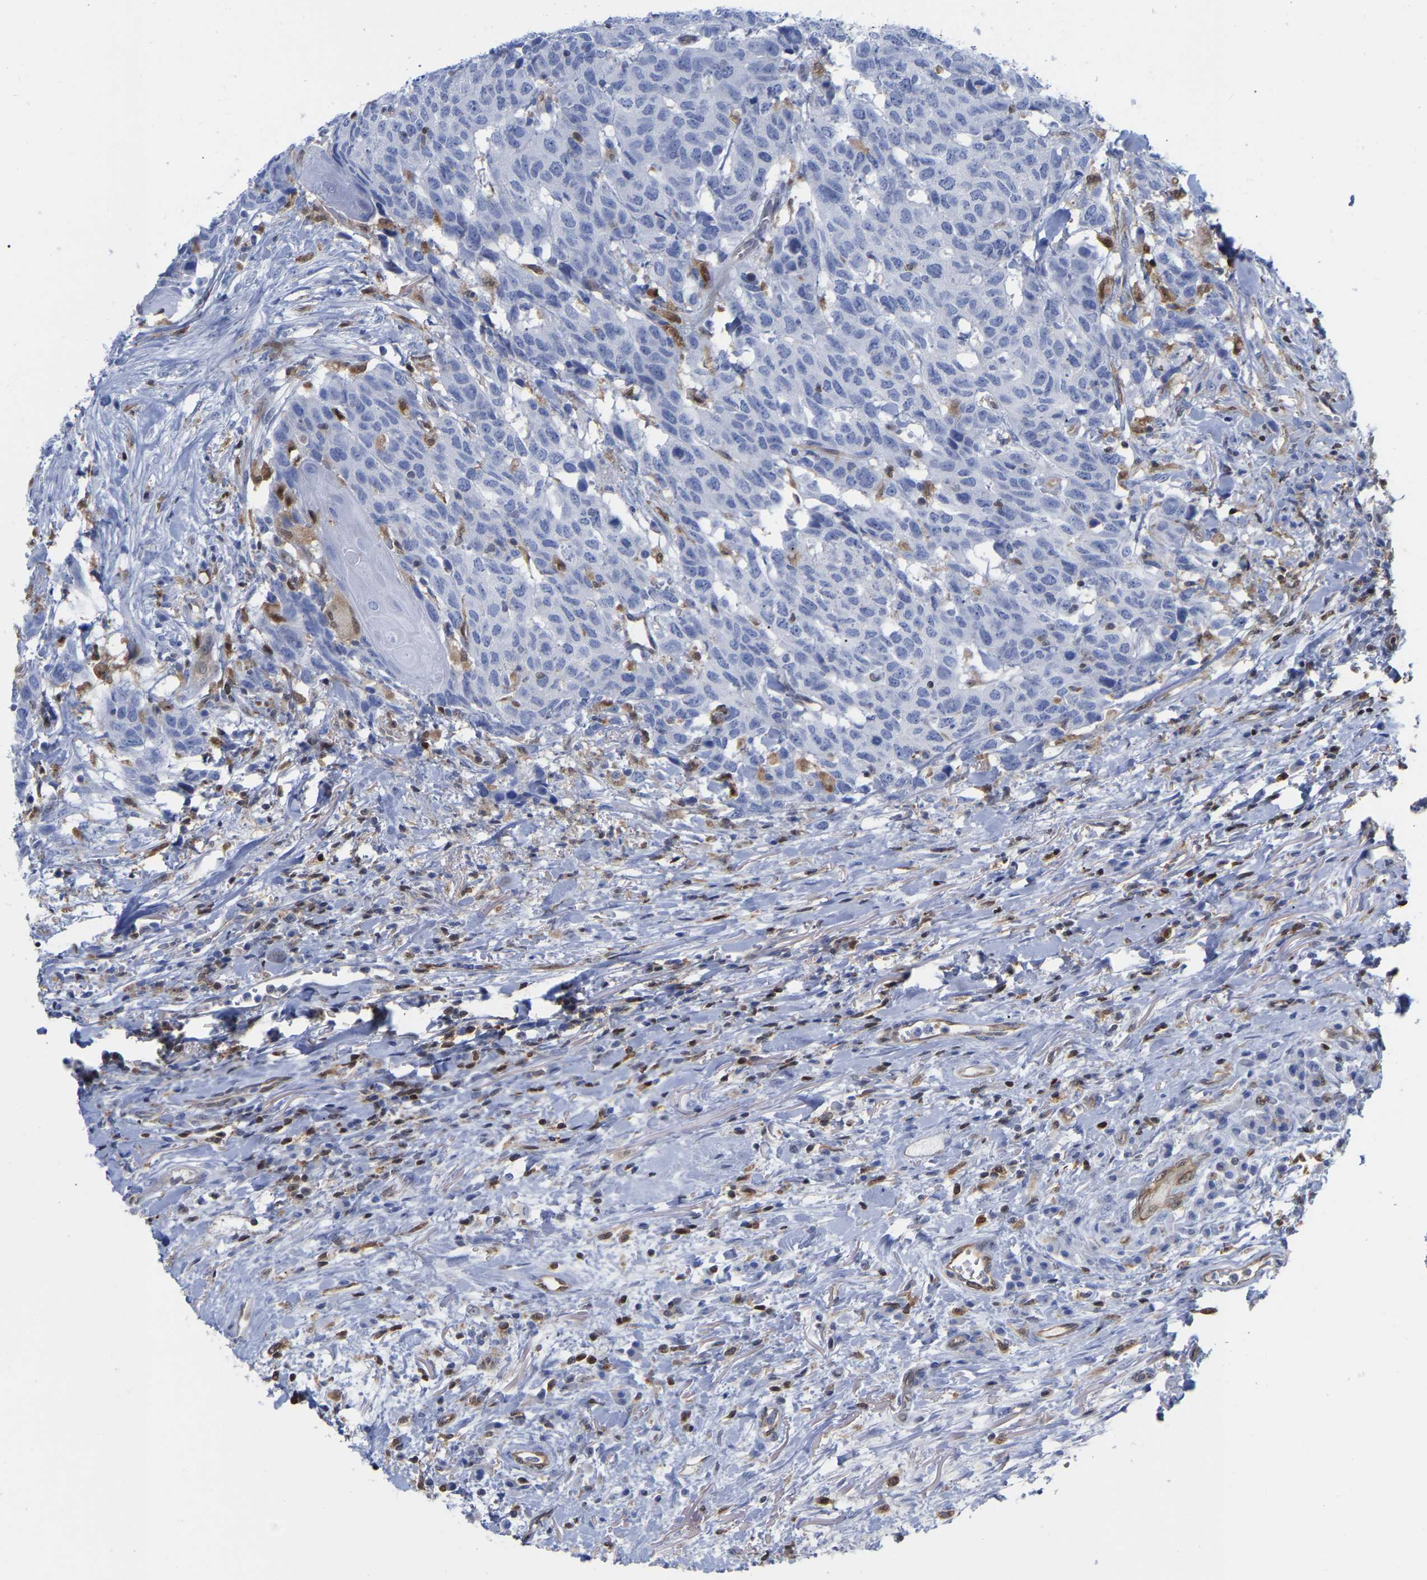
{"staining": {"intensity": "negative", "quantity": "none", "location": "none"}, "tissue": "head and neck cancer", "cell_type": "Tumor cells", "image_type": "cancer", "snomed": [{"axis": "morphology", "description": "Squamous cell carcinoma, NOS"}, {"axis": "topography", "description": "Head-Neck"}], "caption": "A histopathology image of head and neck cancer stained for a protein displays no brown staining in tumor cells.", "gene": "GIMAP4", "patient": {"sex": "male", "age": 66}}